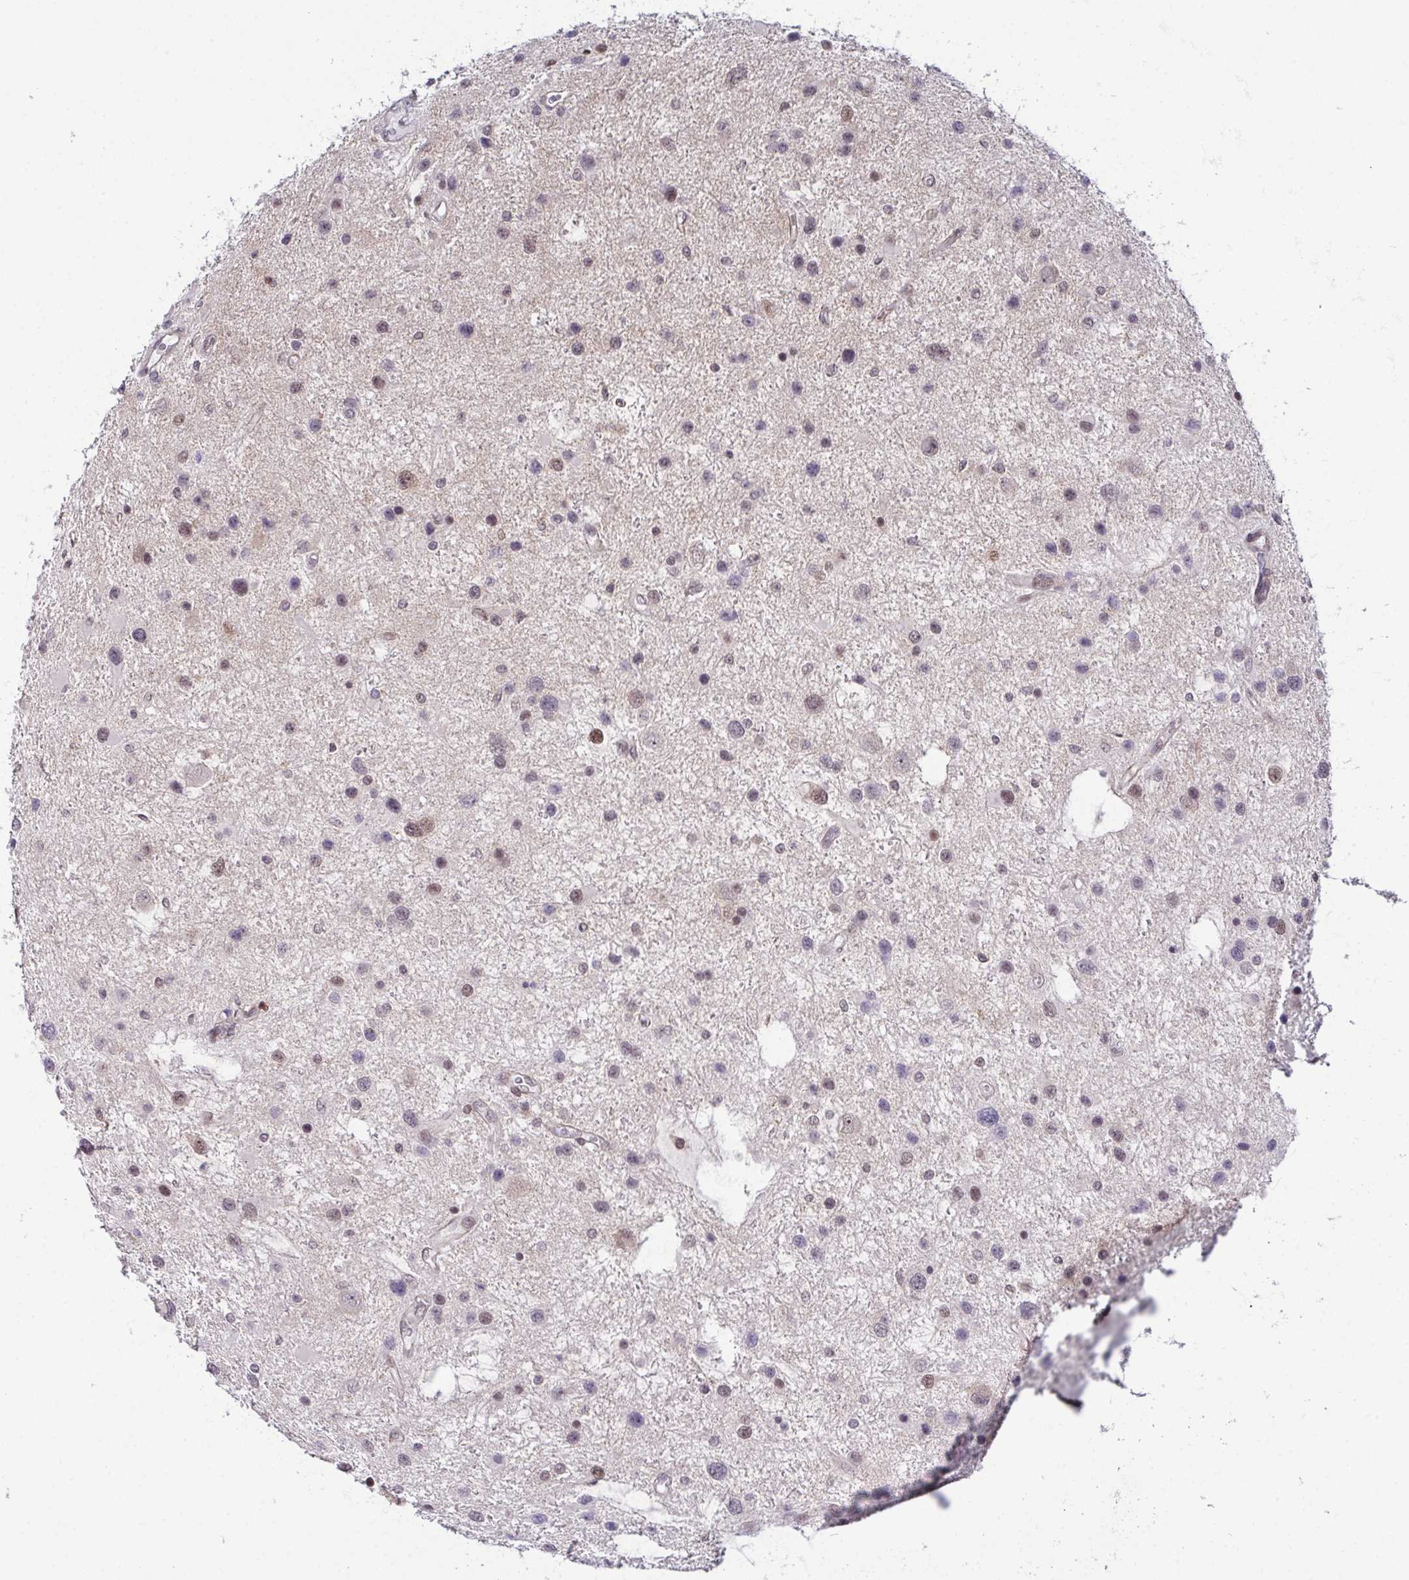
{"staining": {"intensity": "moderate", "quantity": "25%-75%", "location": "nuclear"}, "tissue": "glioma", "cell_type": "Tumor cells", "image_type": "cancer", "snomed": [{"axis": "morphology", "description": "Glioma, malignant, Low grade"}, {"axis": "topography", "description": "Brain"}], "caption": "Immunohistochemistry of human malignant glioma (low-grade) reveals medium levels of moderate nuclear staining in about 25%-75% of tumor cells.", "gene": "DNAJB1", "patient": {"sex": "female", "age": 32}}